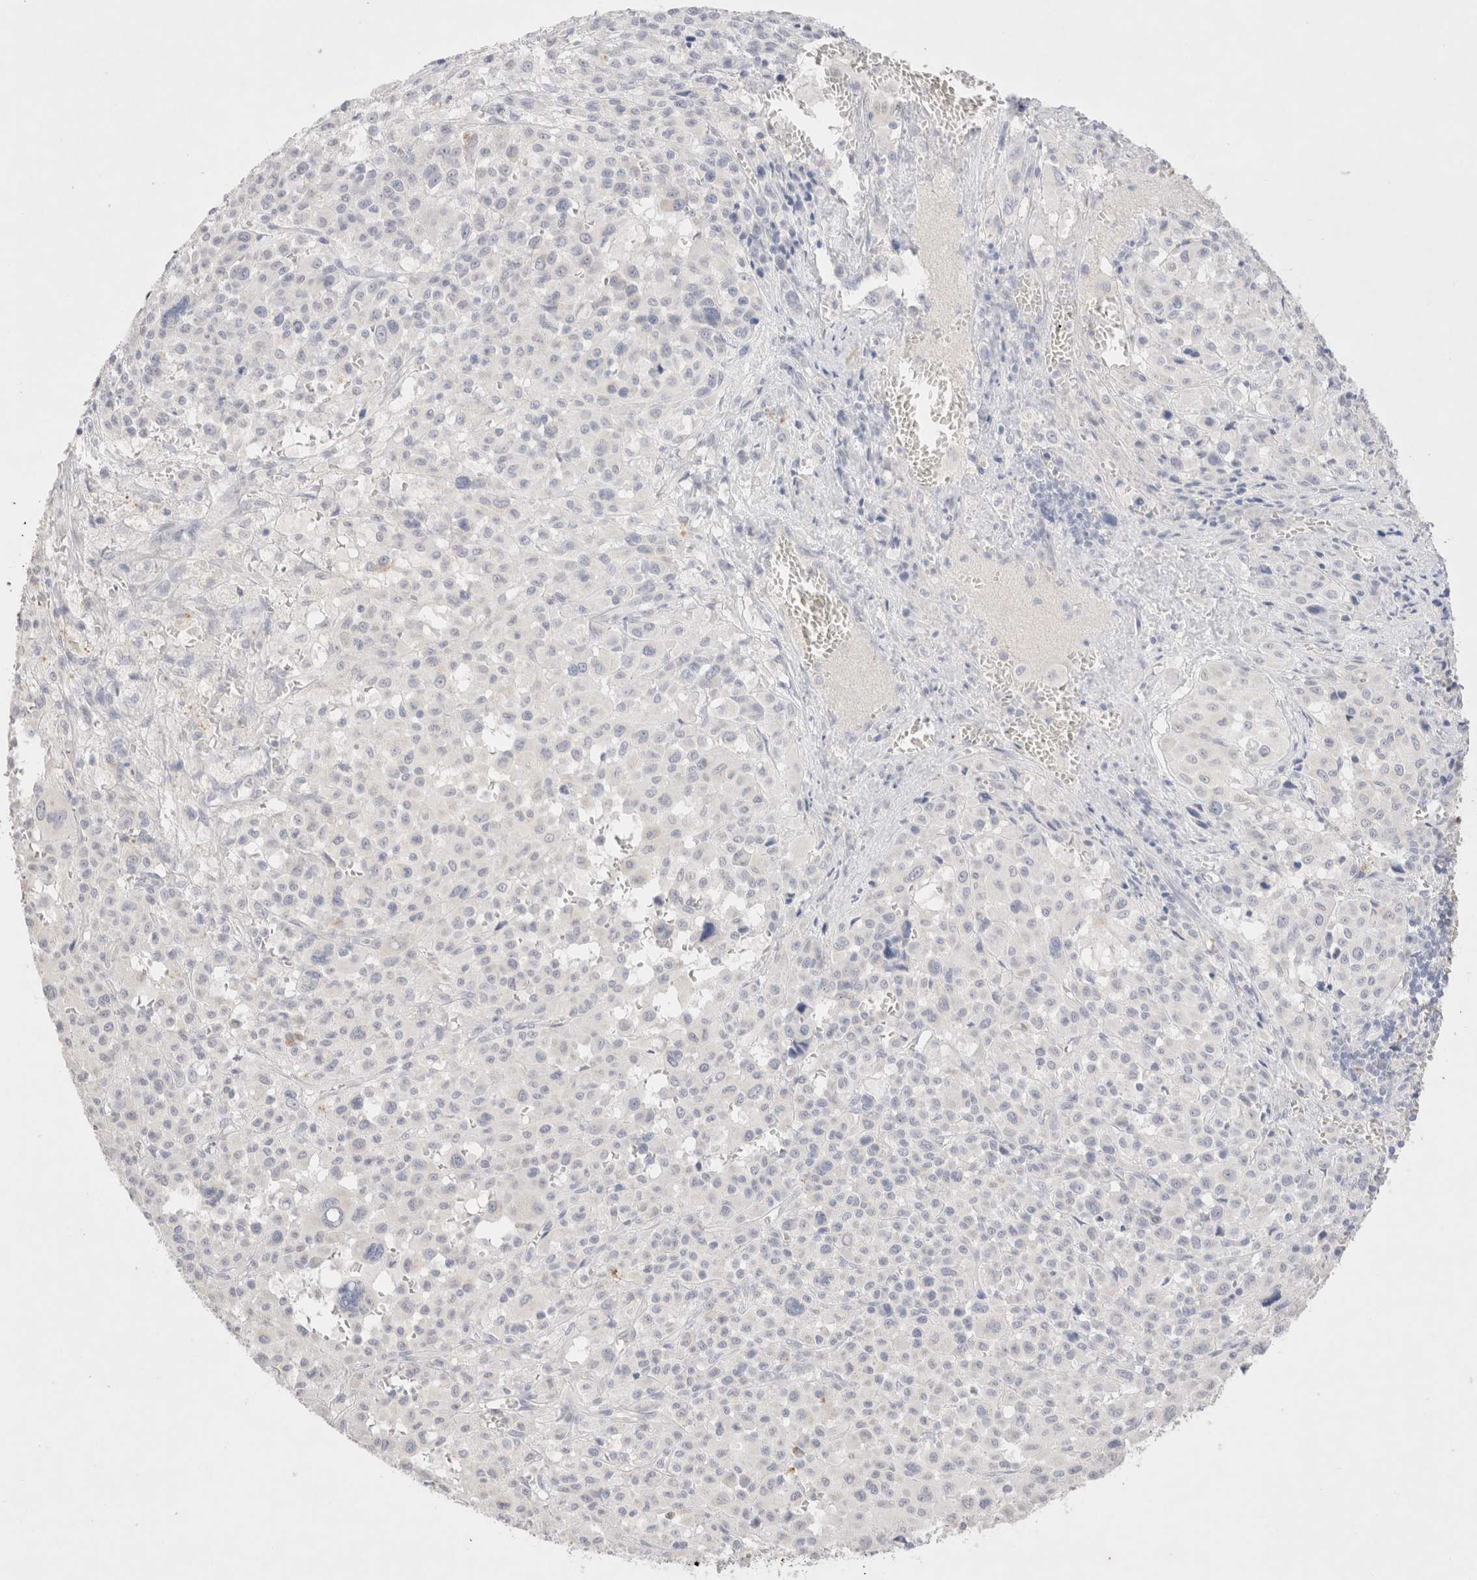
{"staining": {"intensity": "negative", "quantity": "none", "location": "none"}, "tissue": "melanoma", "cell_type": "Tumor cells", "image_type": "cancer", "snomed": [{"axis": "morphology", "description": "Malignant melanoma, Metastatic site"}, {"axis": "topography", "description": "Skin"}], "caption": "A histopathology image of human malignant melanoma (metastatic site) is negative for staining in tumor cells. Brightfield microscopy of immunohistochemistry (IHC) stained with DAB (3,3'-diaminobenzidine) (brown) and hematoxylin (blue), captured at high magnification.", "gene": "EPCAM", "patient": {"sex": "female", "age": 74}}